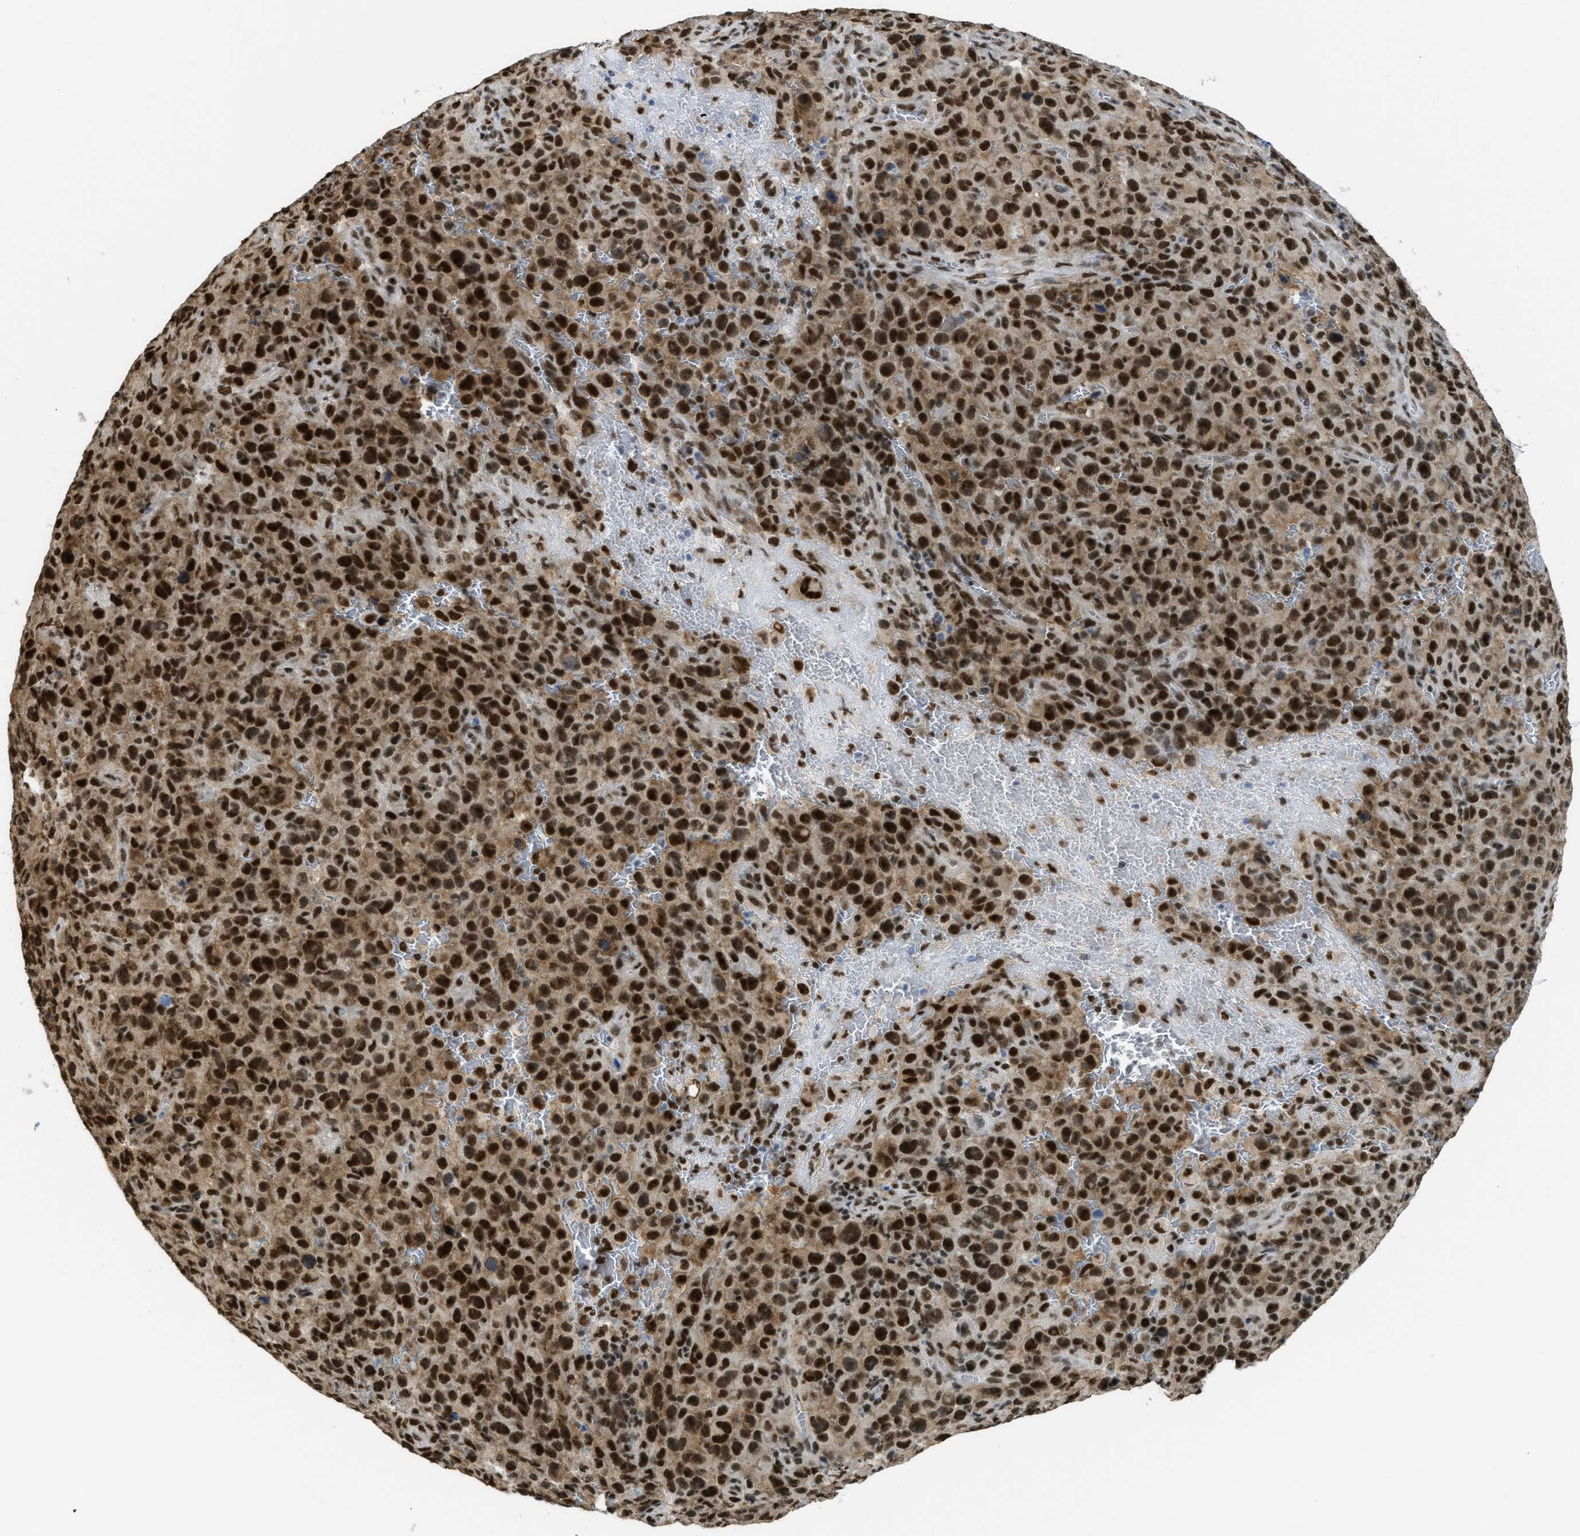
{"staining": {"intensity": "strong", "quantity": ">75%", "location": "nuclear"}, "tissue": "melanoma", "cell_type": "Tumor cells", "image_type": "cancer", "snomed": [{"axis": "morphology", "description": "Malignant melanoma, NOS"}, {"axis": "topography", "description": "Skin"}], "caption": "Tumor cells reveal high levels of strong nuclear staining in approximately >75% of cells in malignant melanoma.", "gene": "SCAF4", "patient": {"sex": "female", "age": 82}}